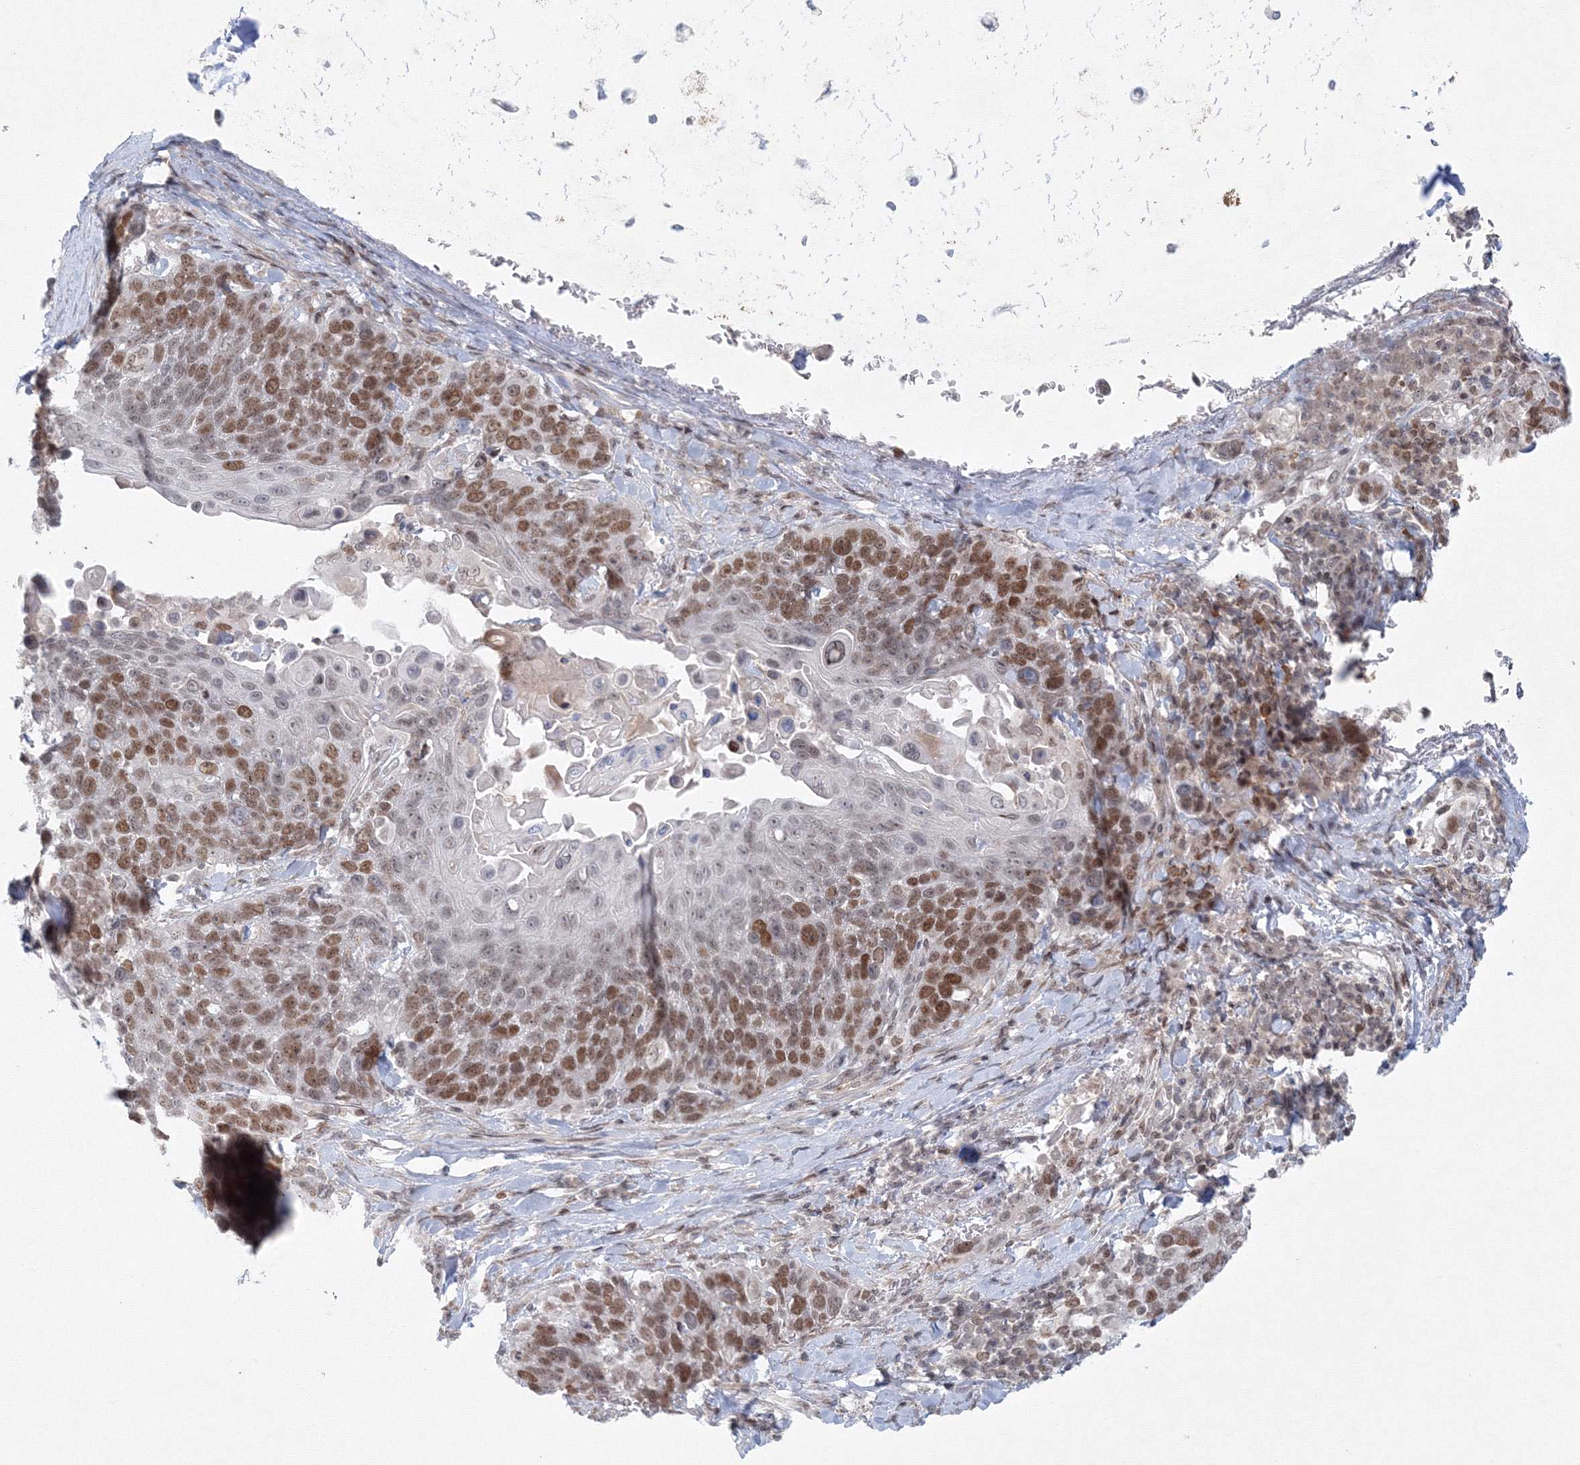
{"staining": {"intensity": "moderate", "quantity": "25%-75%", "location": "nuclear"}, "tissue": "lung cancer", "cell_type": "Tumor cells", "image_type": "cancer", "snomed": [{"axis": "morphology", "description": "Squamous cell carcinoma, NOS"}, {"axis": "topography", "description": "Lung"}], "caption": "Lung squamous cell carcinoma stained for a protein shows moderate nuclear positivity in tumor cells. (DAB (3,3'-diaminobenzidine) IHC with brightfield microscopy, high magnification).", "gene": "KIF4A", "patient": {"sex": "male", "age": 66}}